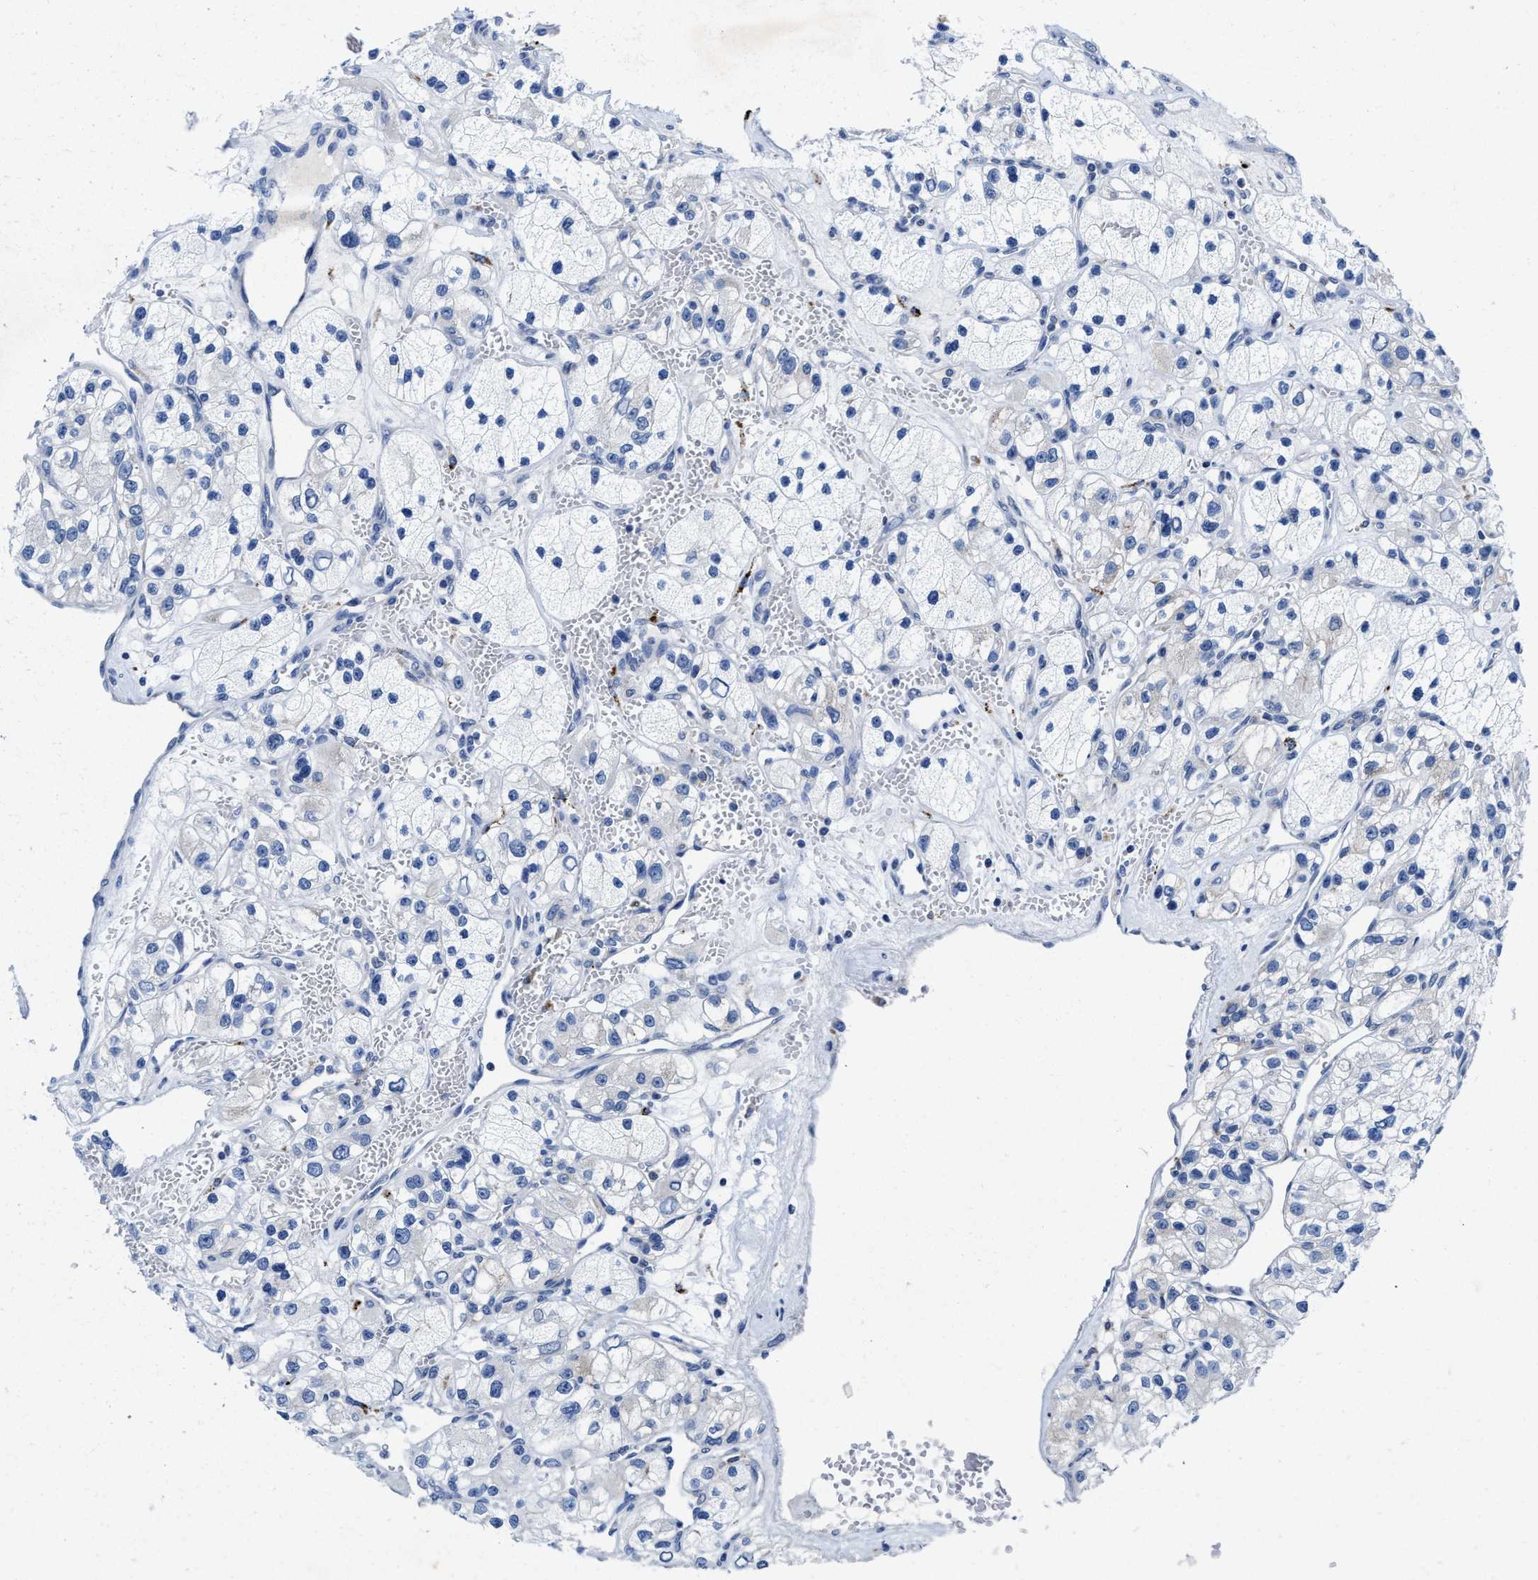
{"staining": {"intensity": "negative", "quantity": "none", "location": "none"}, "tissue": "renal cancer", "cell_type": "Tumor cells", "image_type": "cancer", "snomed": [{"axis": "morphology", "description": "Adenocarcinoma, NOS"}, {"axis": "topography", "description": "Kidney"}], "caption": "DAB (3,3'-diaminobenzidine) immunohistochemical staining of renal cancer exhibits no significant positivity in tumor cells. Nuclei are stained in blue.", "gene": "TBRG4", "patient": {"sex": "female", "age": 57}}